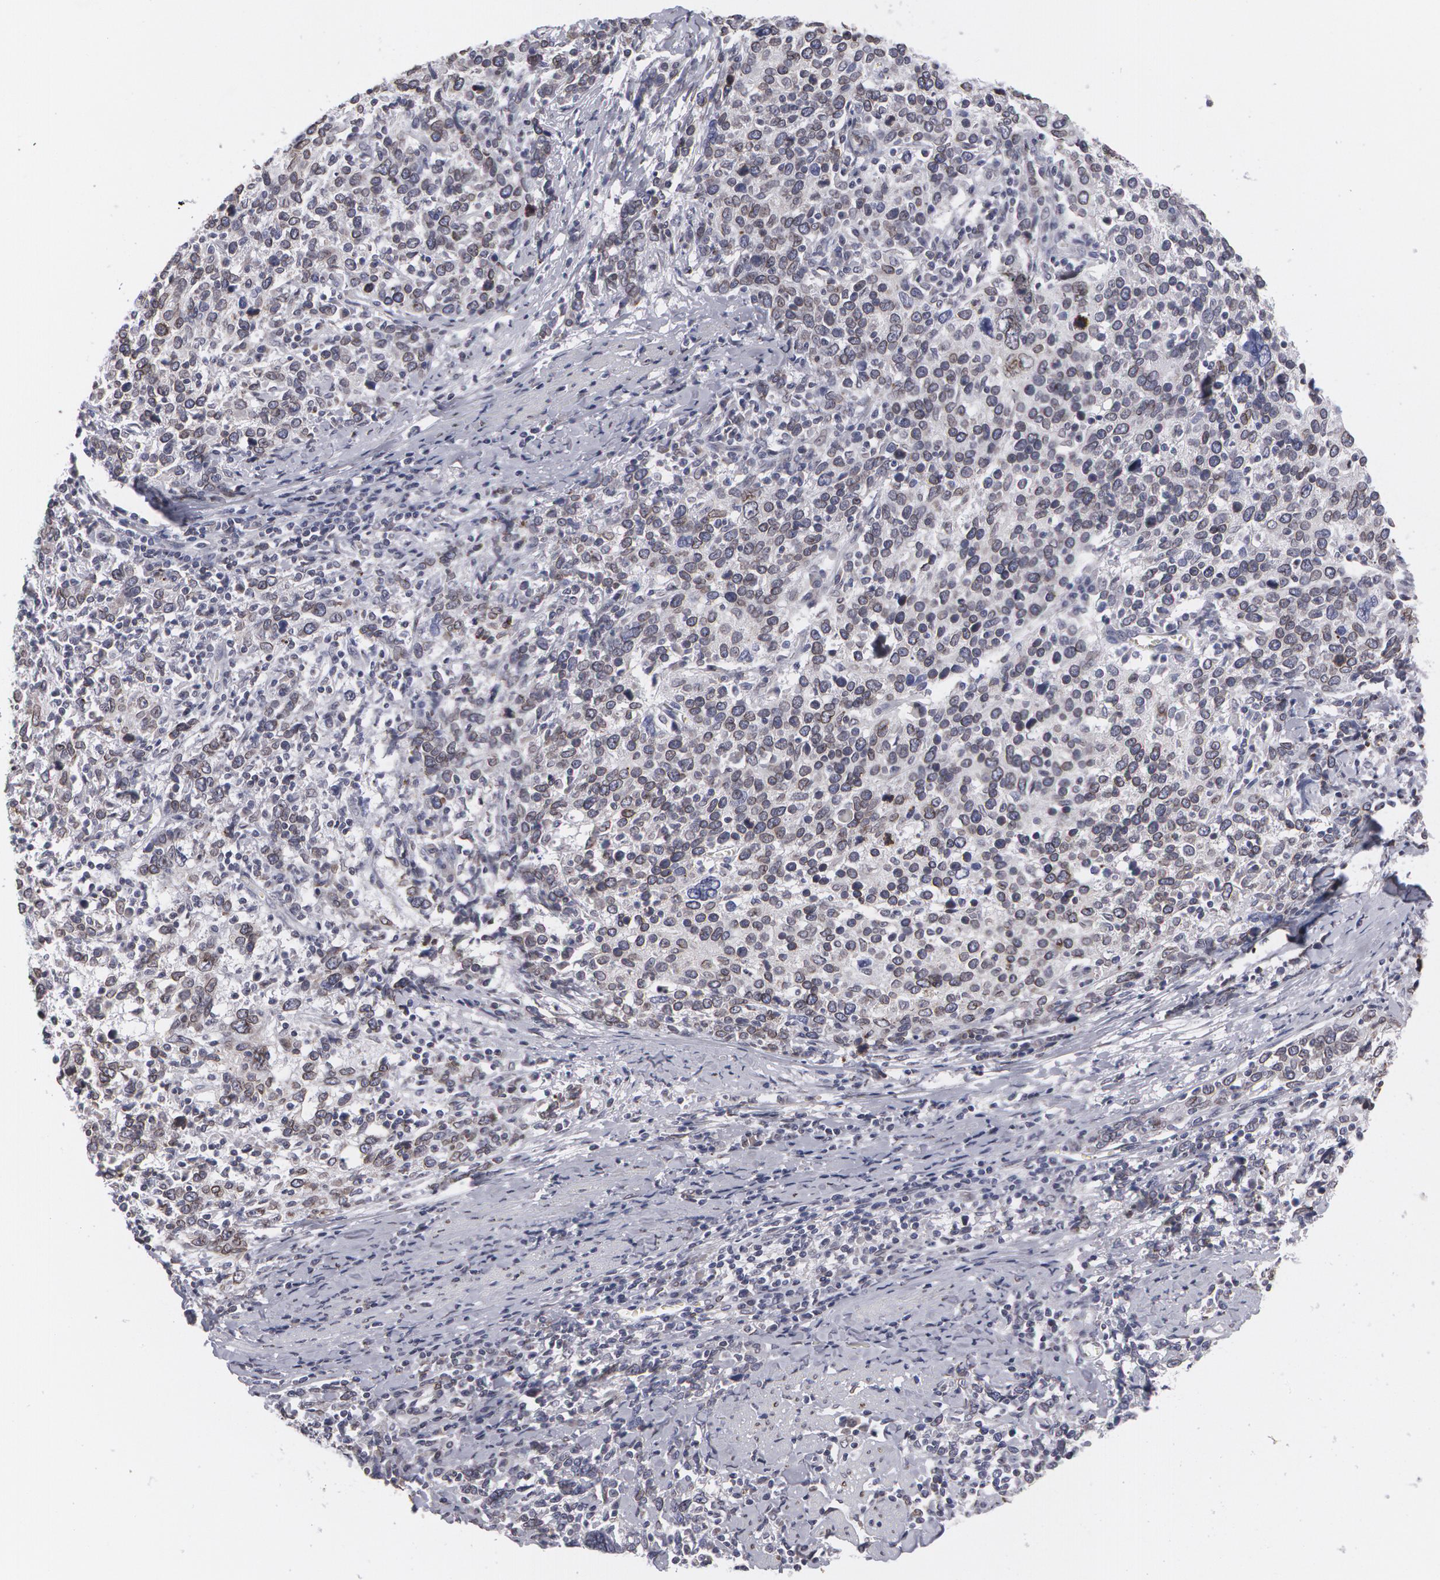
{"staining": {"intensity": "negative", "quantity": "none", "location": "none"}, "tissue": "cervical cancer", "cell_type": "Tumor cells", "image_type": "cancer", "snomed": [{"axis": "morphology", "description": "Squamous cell carcinoma, NOS"}, {"axis": "topography", "description": "Cervix"}], "caption": "Squamous cell carcinoma (cervical) stained for a protein using immunohistochemistry (IHC) displays no positivity tumor cells.", "gene": "EMD", "patient": {"sex": "female", "age": 41}}